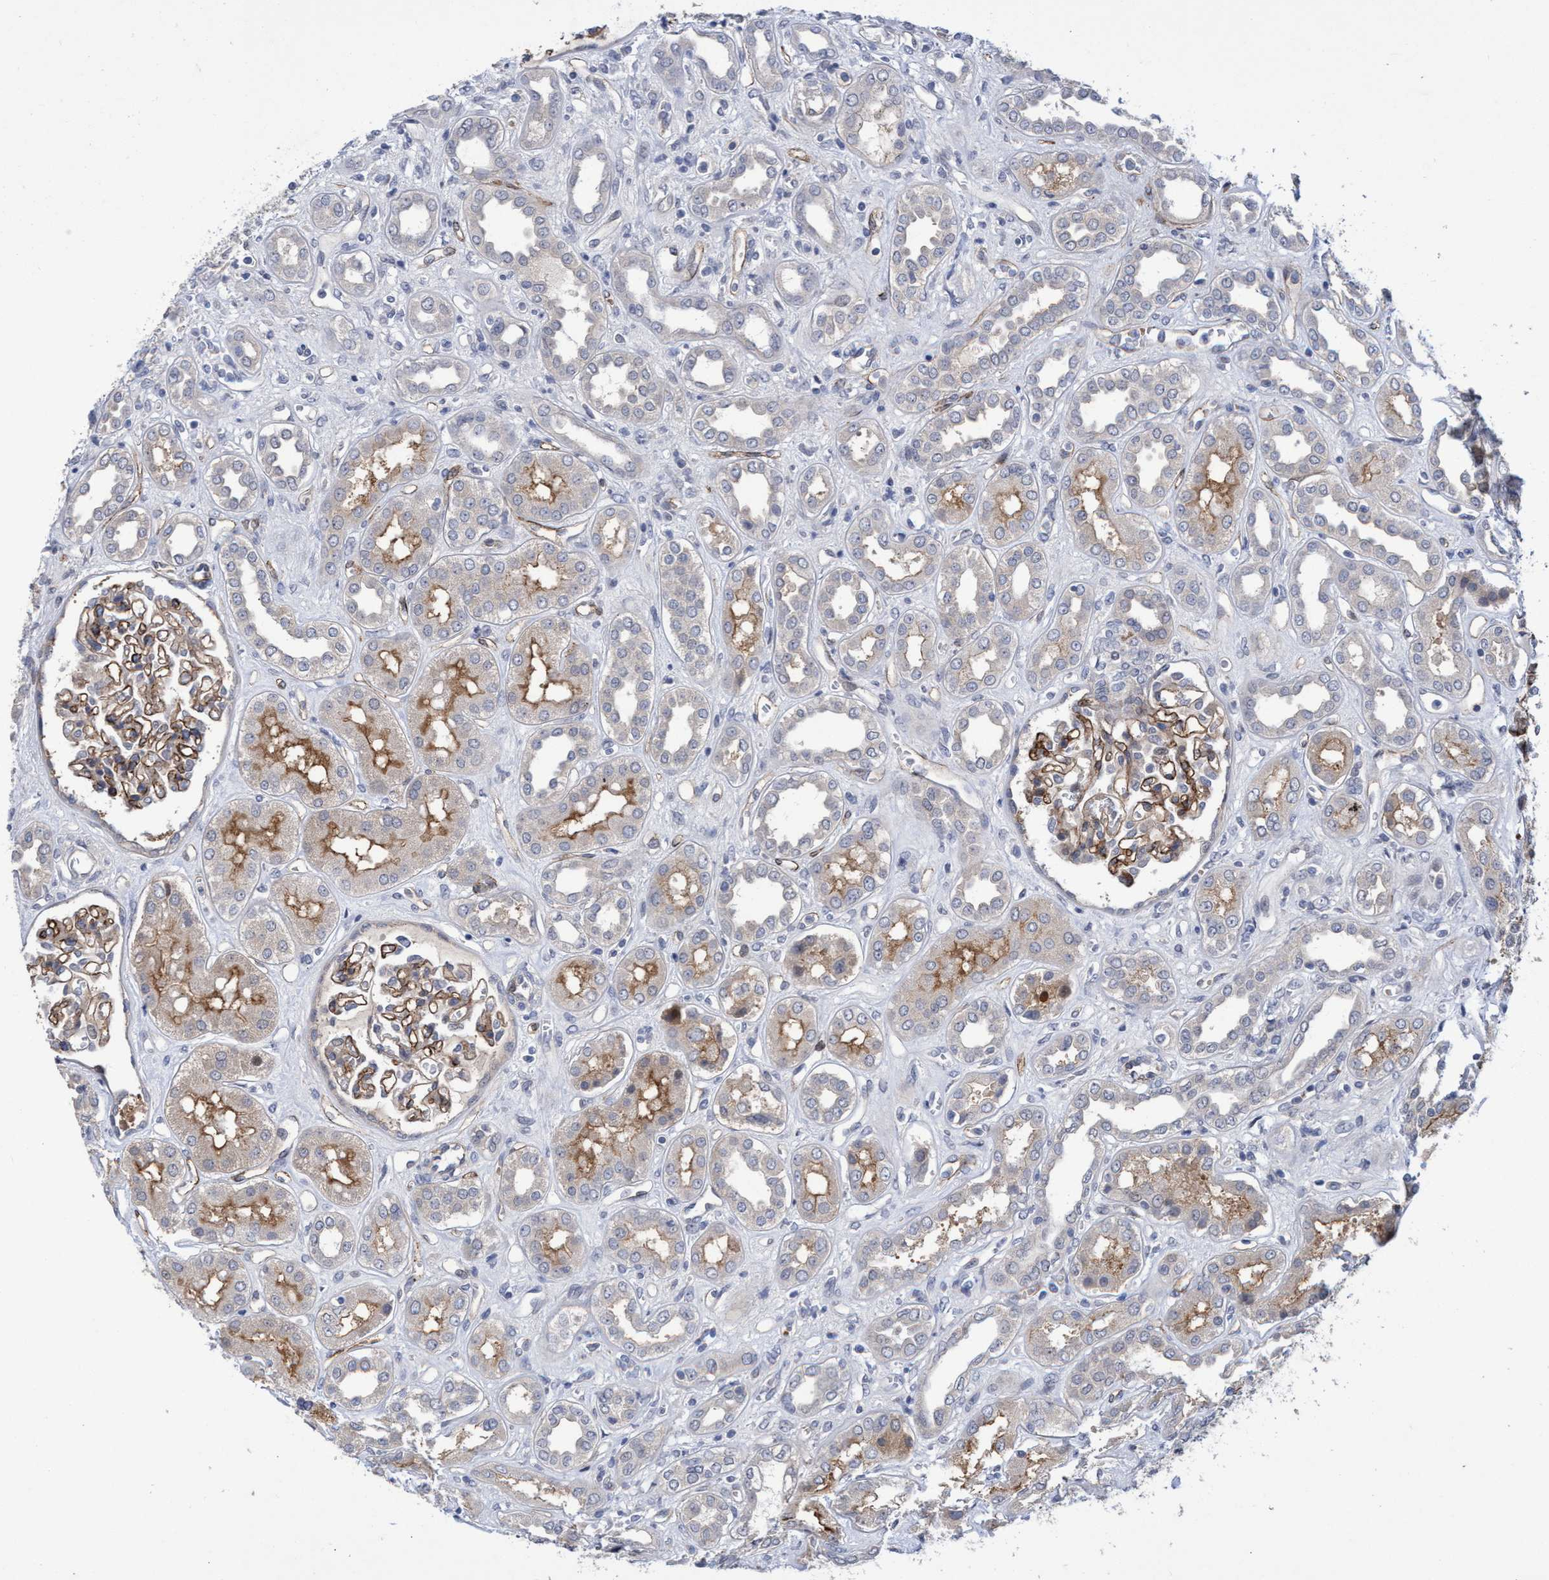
{"staining": {"intensity": "moderate", "quantity": "25%-75%", "location": "cytoplasmic/membranous"}, "tissue": "kidney", "cell_type": "Cells in glomeruli", "image_type": "normal", "snomed": [{"axis": "morphology", "description": "Normal tissue, NOS"}, {"axis": "topography", "description": "Kidney"}], "caption": "Moderate cytoplasmic/membranous staining for a protein is identified in approximately 25%-75% of cells in glomeruli of normal kidney using immunohistochemistry.", "gene": "ZNF750", "patient": {"sex": "male", "age": 59}}